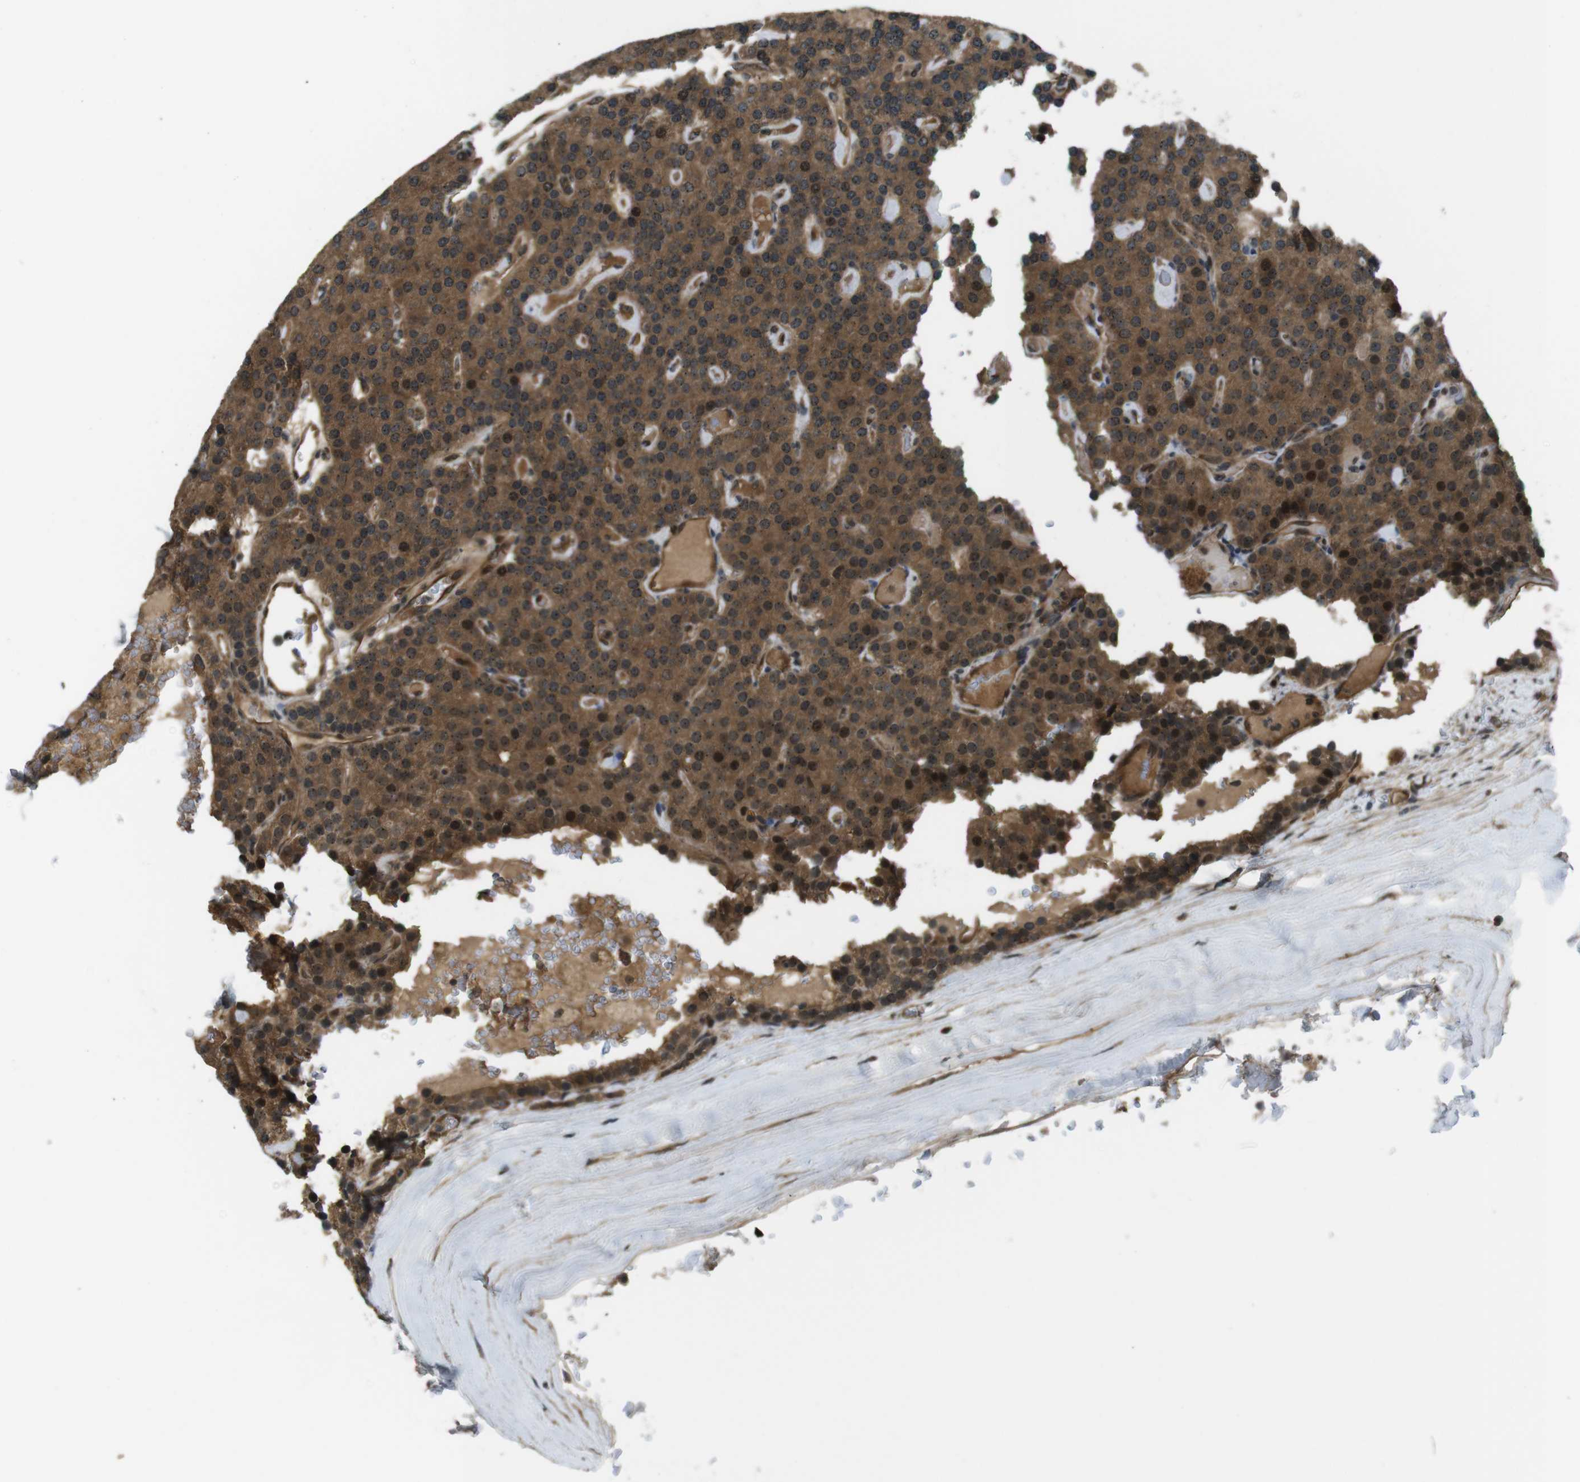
{"staining": {"intensity": "strong", "quantity": ">75%", "location": "cytoplasmic/membranous,nuclear"}, "tissue": "parathyroid gland", "cell_type": "Glandular cells", "image_type": "normal", "snomed": [{"axis": "morphology", "description": "Normal tissue, NOS"}, {"axis": "morphology", "description": "Adenoma, NOS"}, {"axis": "topography", "description": "Parathyroid gland"}], "caption": "A micrograph showing strong cytoplasmic/membranous,nuclear staining in approximately >75% of glandular cells in normal parathyroid gland, as visualized by brown immunohistochemical staining.", "gene": "TIAM2", "patient": {"sex": "female", "age": 86}}